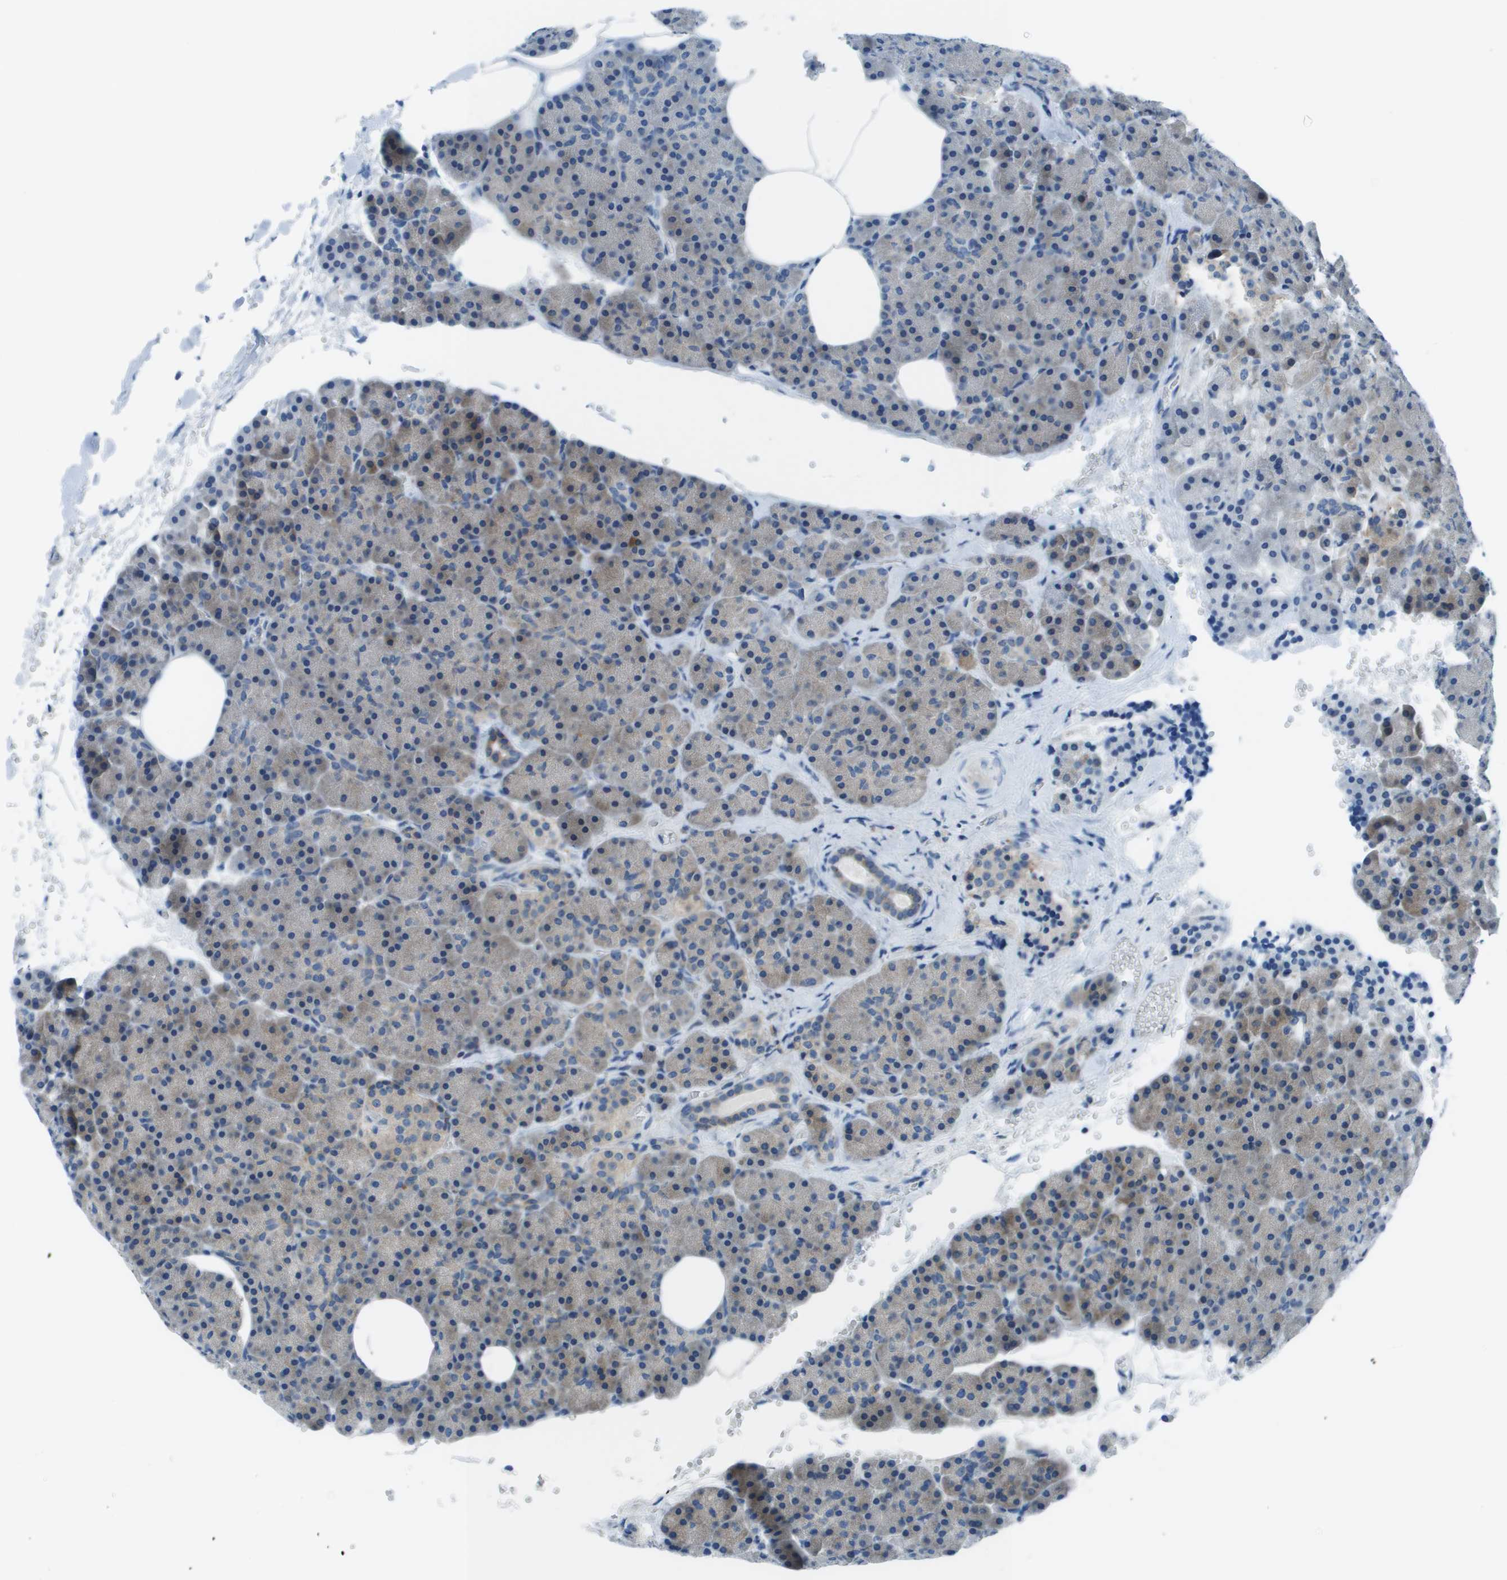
{"staining": {"intensity": "weak", "quantity": "<25%", "location": "cytoplasmic/membranous"}, "tissue": "pancreas", "cell_type": "Exocrine glandular cells", "image_type": "normal", "snomed": [{"axis": "morphology", "description": "Normal tissue, NOS"}, {"axis": "topography", "description": "Pancreas"}], "caption": "The immunohistochemistry image has no significant expression in exocrine glandular cells of pancreas.", "gene": "STIP1", "patient": {"sex": "female", "age": 35}}